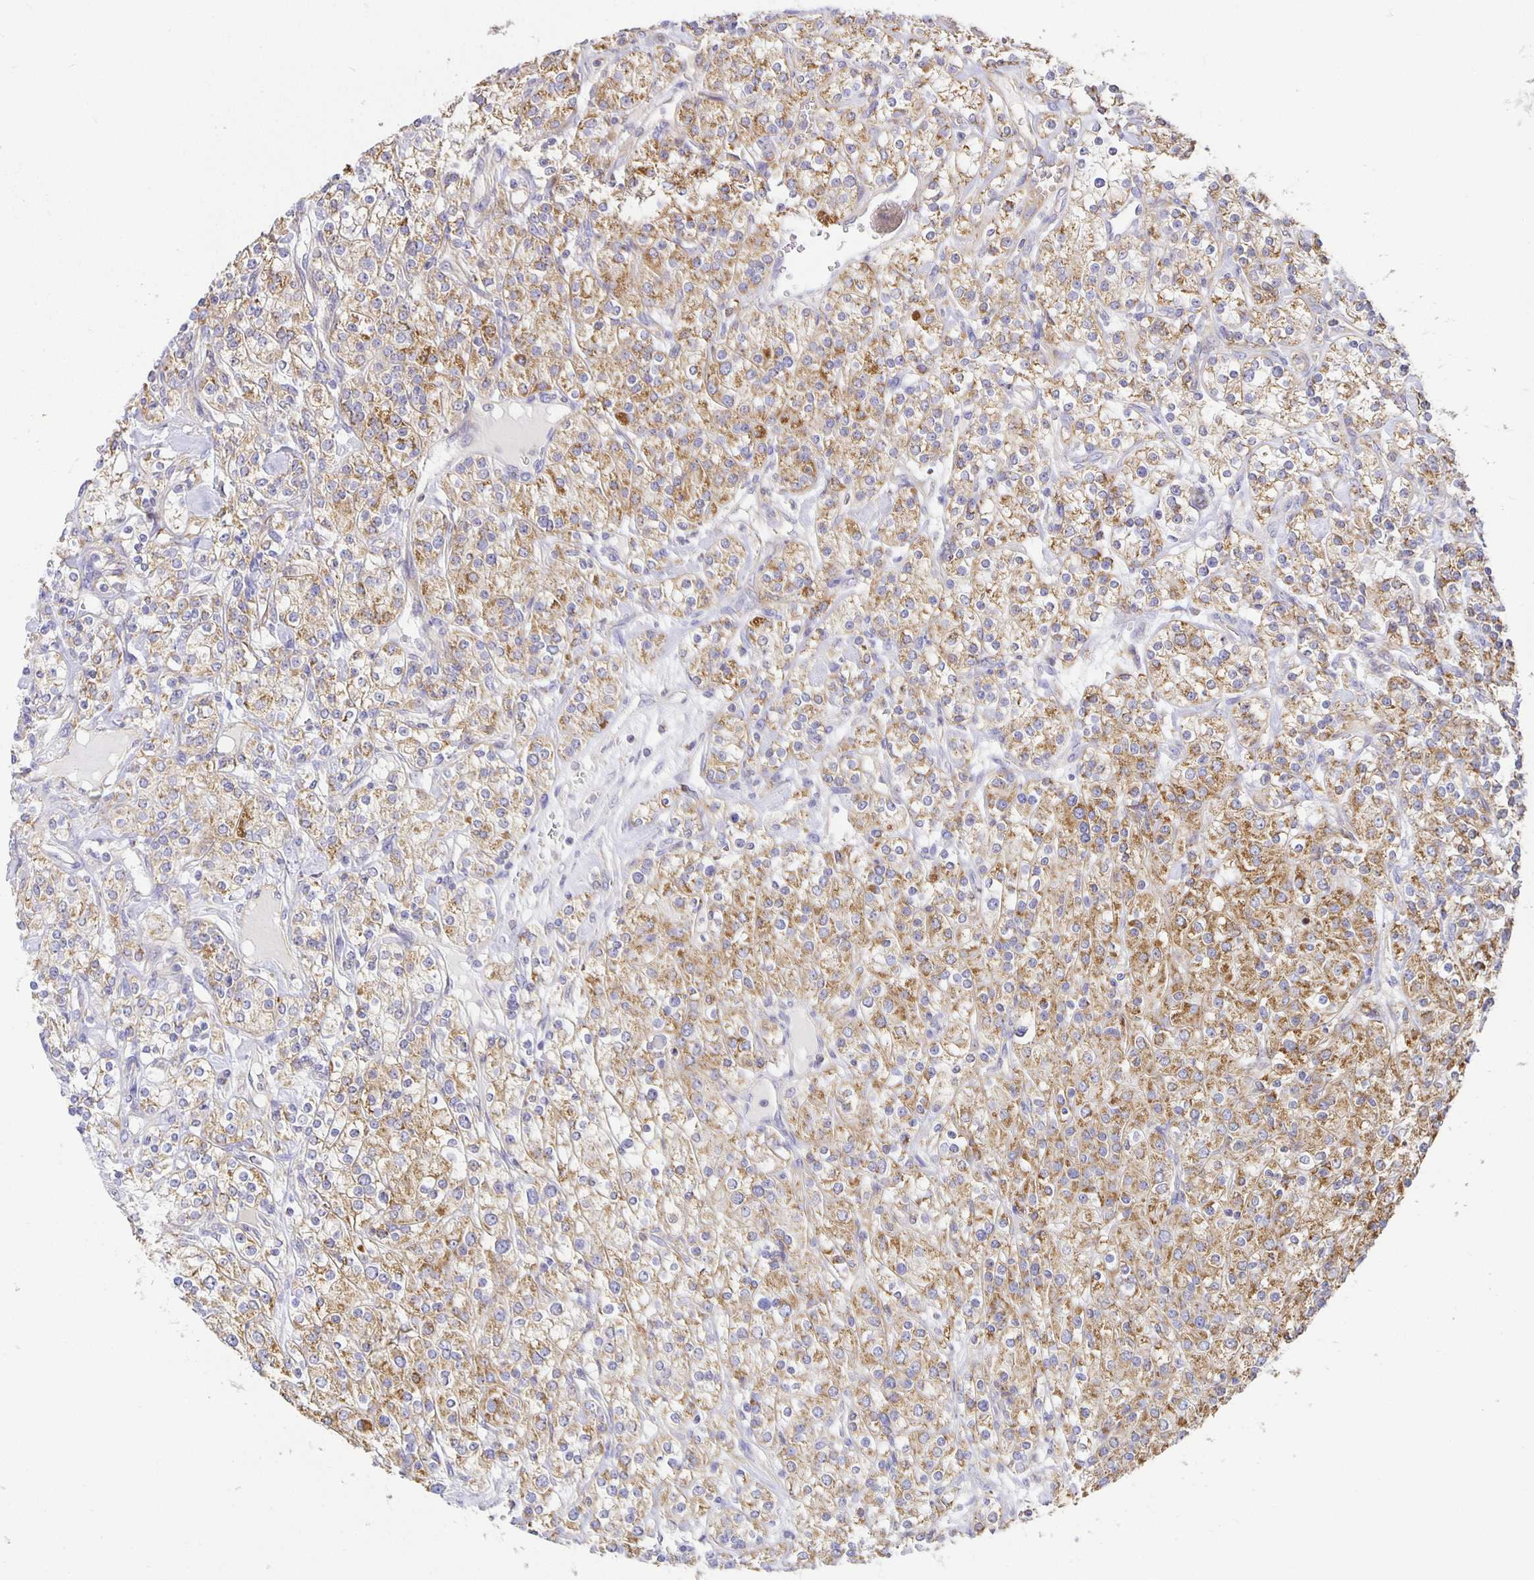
{"staining": {"intensity": "moderate", "quantity": ">75%", "location": "cytoplasmic/membranous"}, "tissue": "renal cancer", "cell_type": "Tumor cells", "image_type": "cancer", "snomed": [{"axis": "morphology", "description": "Adenocarcinoma, NOS"}, {"axis": "topography", "description": "Kidney"}], "caption": "Immunohistochemical staining of renal cancer (adenocarcinoma) shows medium levels of moderate cytoplasmic/membranous protein positivity in about >75% of tumor cells. (Stains: DAB (3,3'-diaminobenzidine) in brown, nuclei in blue, Microscopy: brightfield microscopy at high magnification).", "gene": "FLRT3", "patient": {"sex": "male", "age": 77}}